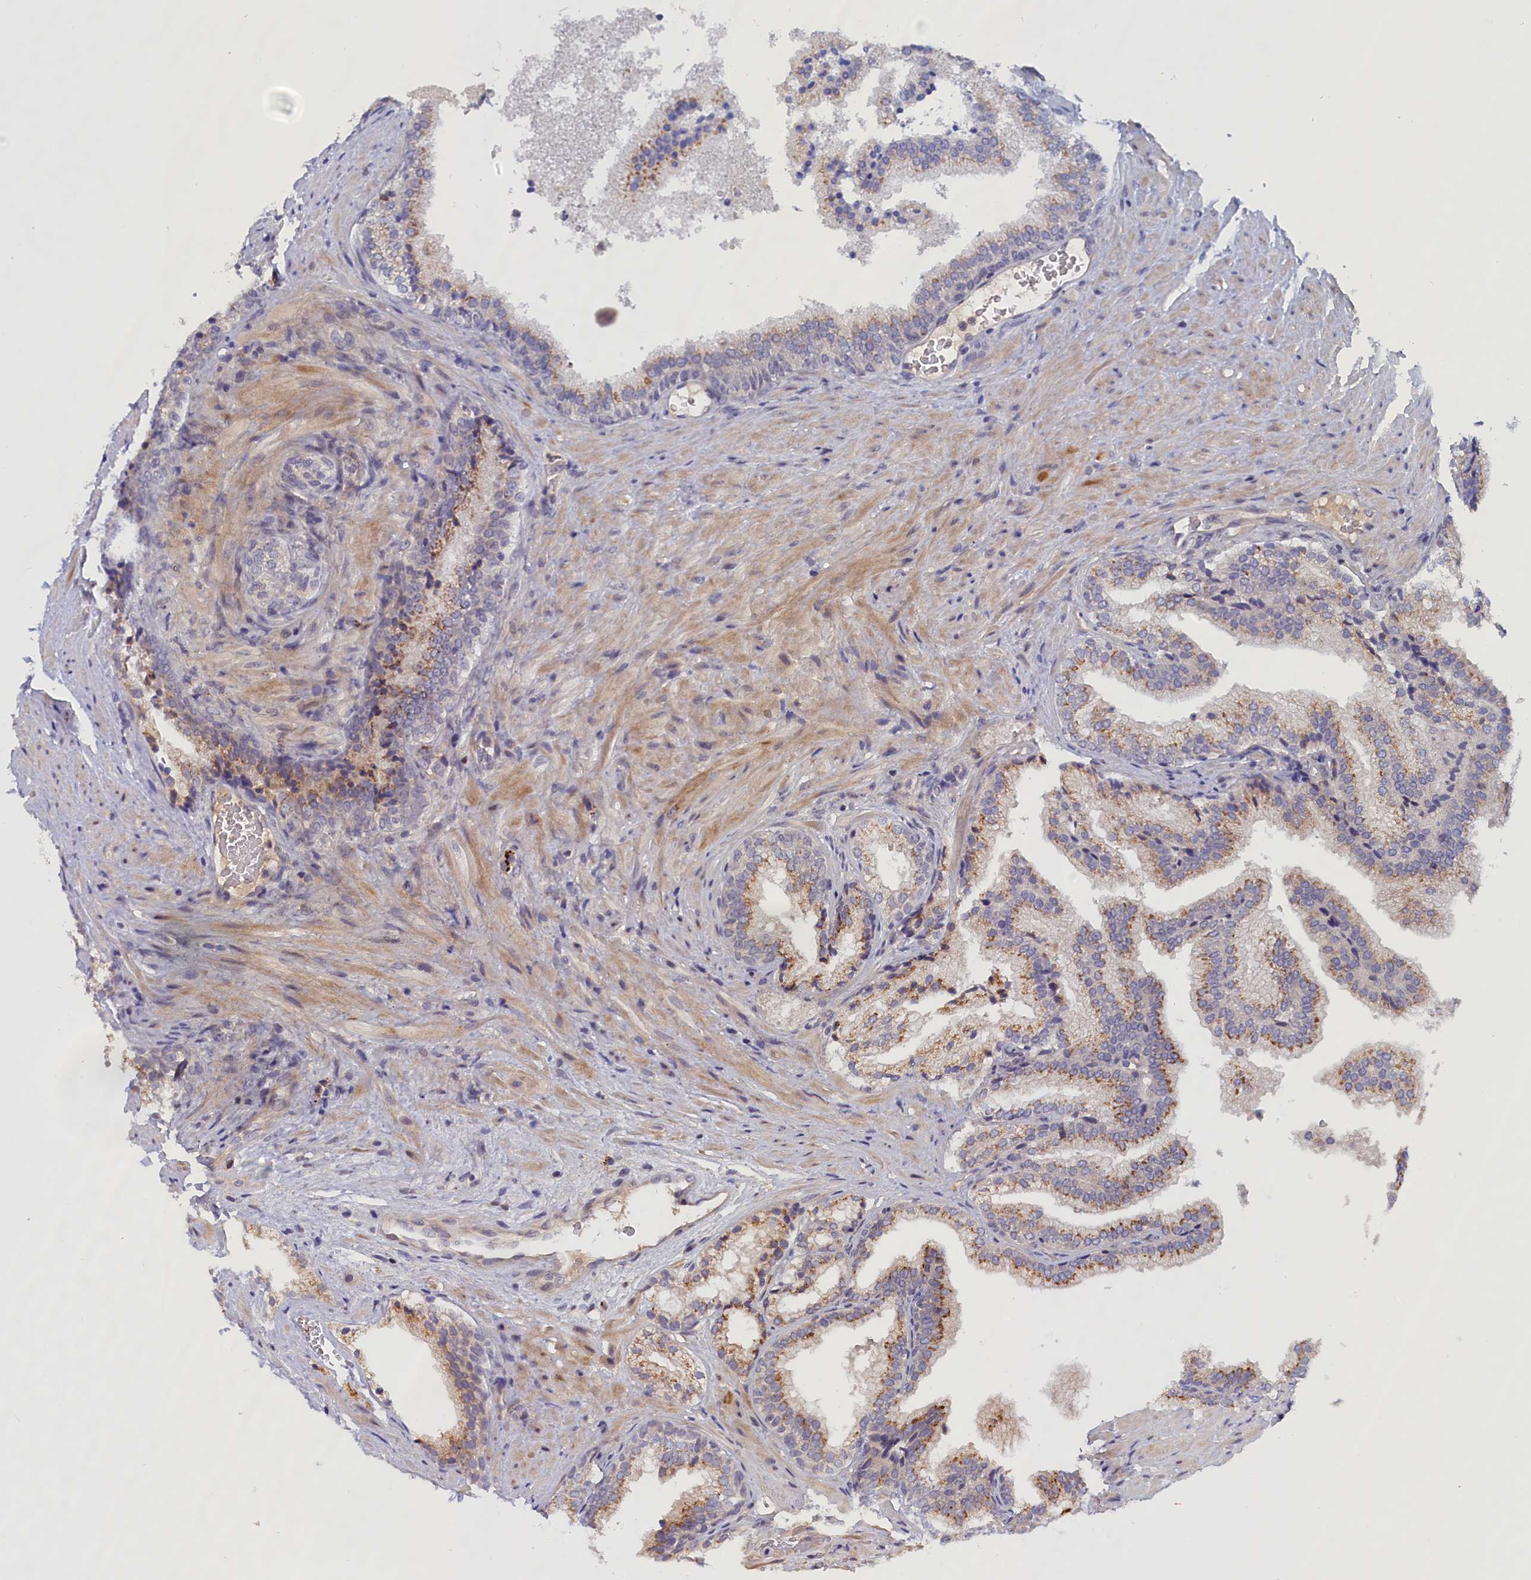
{"staining": {"intensity": "moderate", "quantity": "25%-75%", "location": "cytoplasmic/membranous"}, "tissue": "prostate", "cell_type": "Glandular cells", "image_type": "normal", "snomed": [{"axis": "morphology", "description": "Normal tissue, NOS"}, {"axis": "topography", "description": "Prostate"}], "caption": "The photomicrograph shows staining of normal prostate, revealing moderate cytoplasmic/membranous protein expression (brown color) within glandular cells. The staining was performed using DAB (3,3'-diaminobenzidine) to visualize the protein expression in brown, while the nuclei were stained in blue with hematoxylin (Magnification: 20x).", "gene": "IGFALS", "patient": {"sex": "male", "age": 76}}